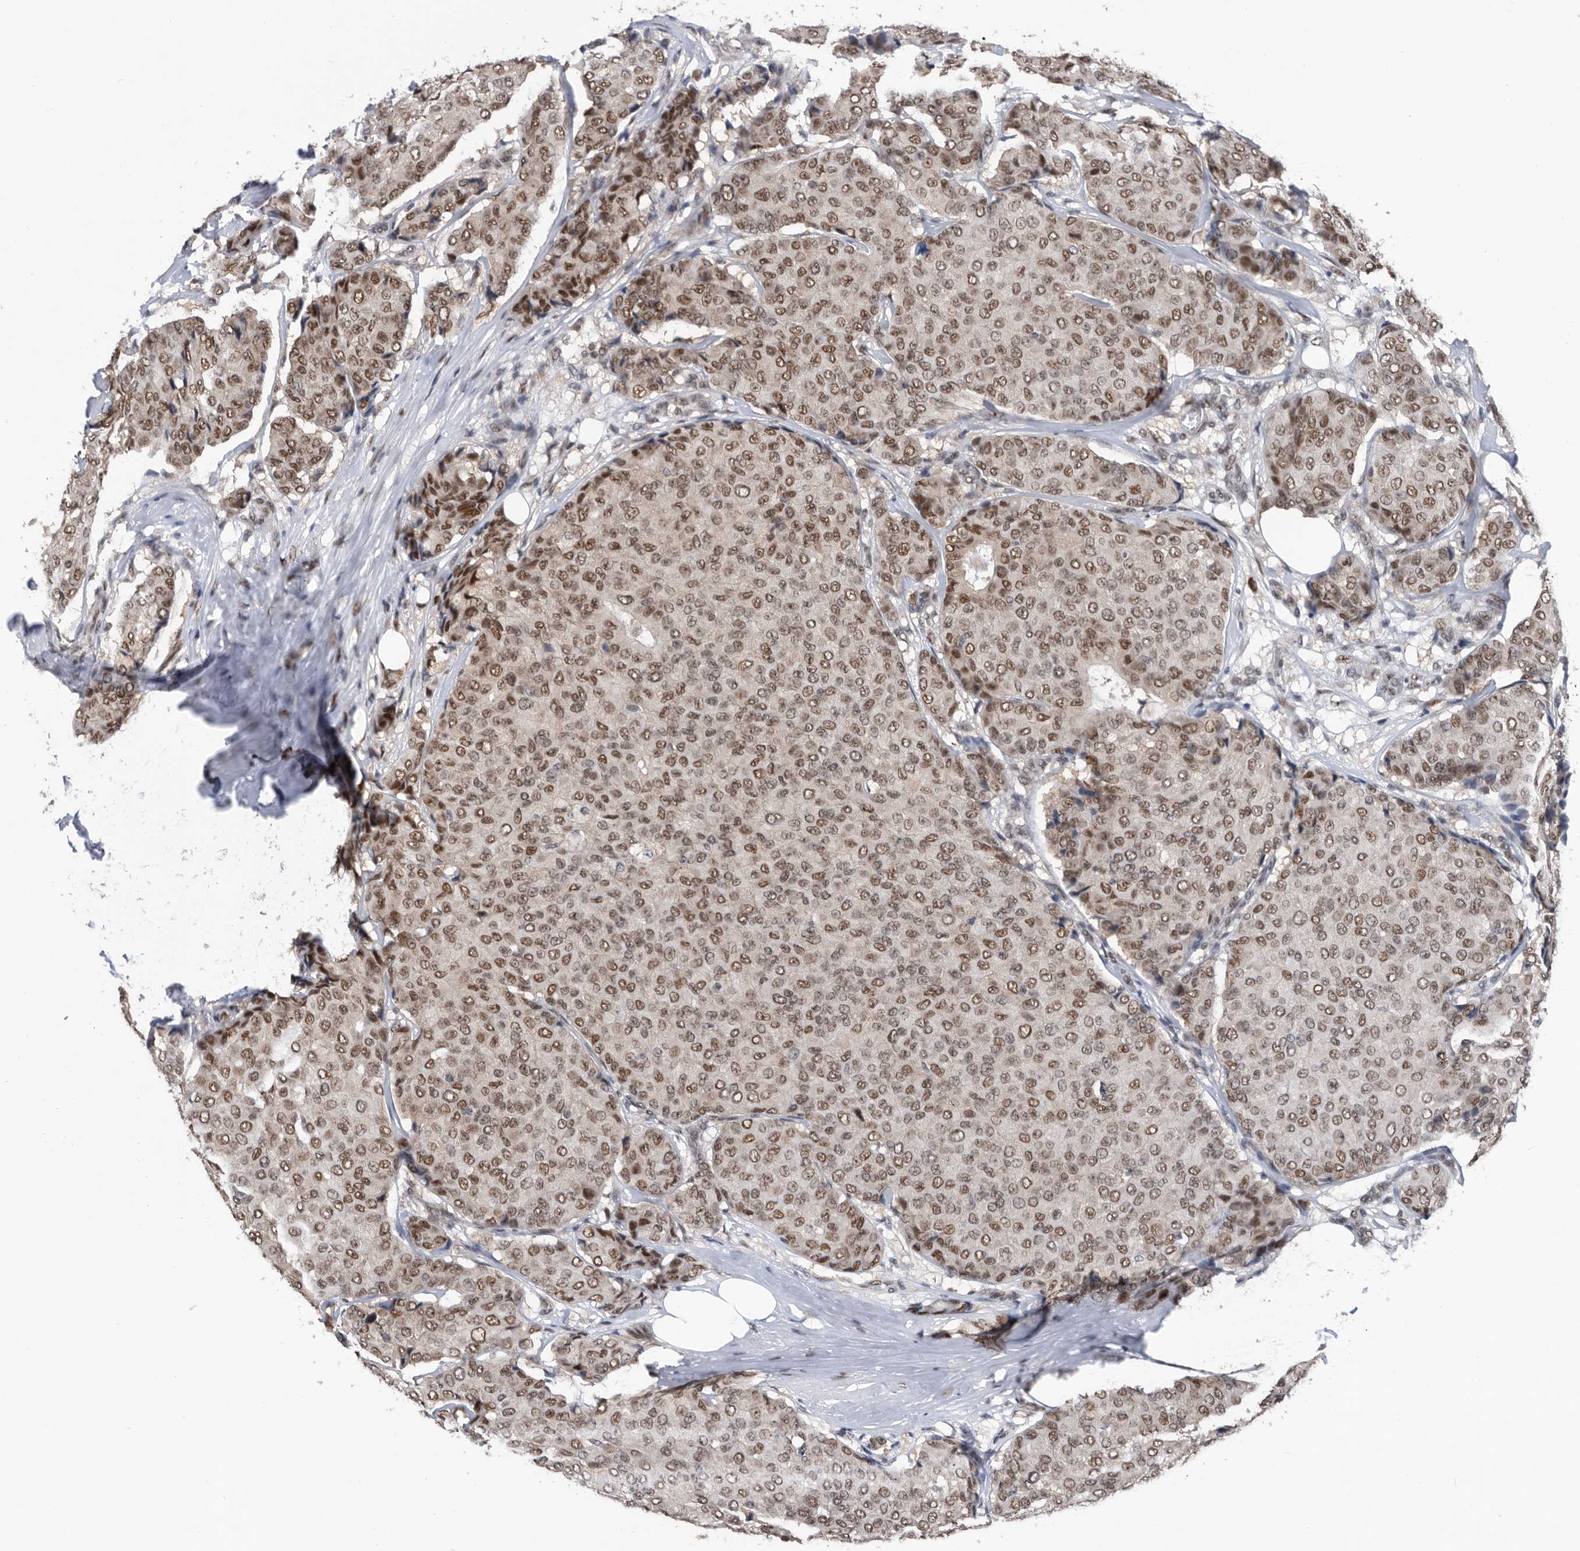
{"staining": {"intensity": "moderate", "quantity": ">75%", "location": "nuclear"}, "tissue": "breast cancer", "cell_type": "Tumor cells", "image_type": "cancer", "snomed": [{"axis": "morphology", "description": "Duct carcinoma"}, {"axis": "topography", "description": "Breast"}], "caption": "Breast cancer (invasive ductal carcinoma) stained with immunohistochemistry demonstrates moderate nuclear staining in approximately >75% of tumor cells.", "gene": "ZNF260", "patient": {"sex": "female", "age": 75}}